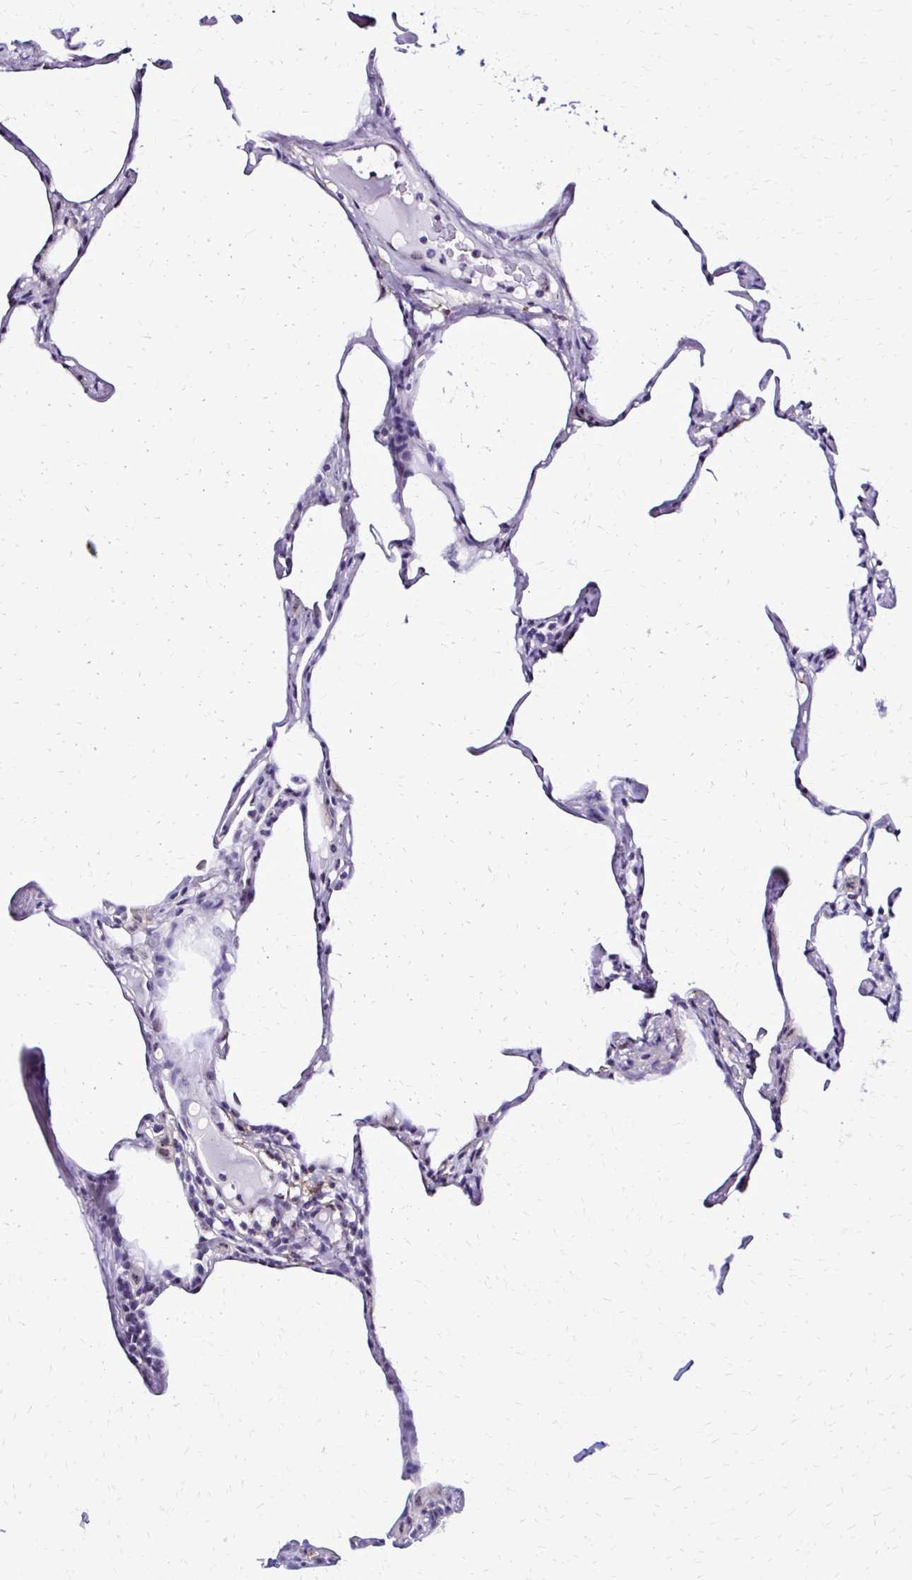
{"staining": {"intensity": "negative", "quantity": "none", "location": "none"}, "tissue": "lung", "cell_type": "Alveolar cells", "image_type": "normal", "snomed": [{"axis": "morphology", "description": "Normal tissue, NOS"}, {"axis": "topography", "description": "Lung"}], "caption": "High magnification brightfield microscopy of unremarkable lung stained with DAB (3,3'-diaminobenzidine) (brown) and counterstained with hematoxylin (blue): alveolar cells show no significant positivity.", "gene": "RASL11B", "patient": {"sex": "male", "age": 65}}